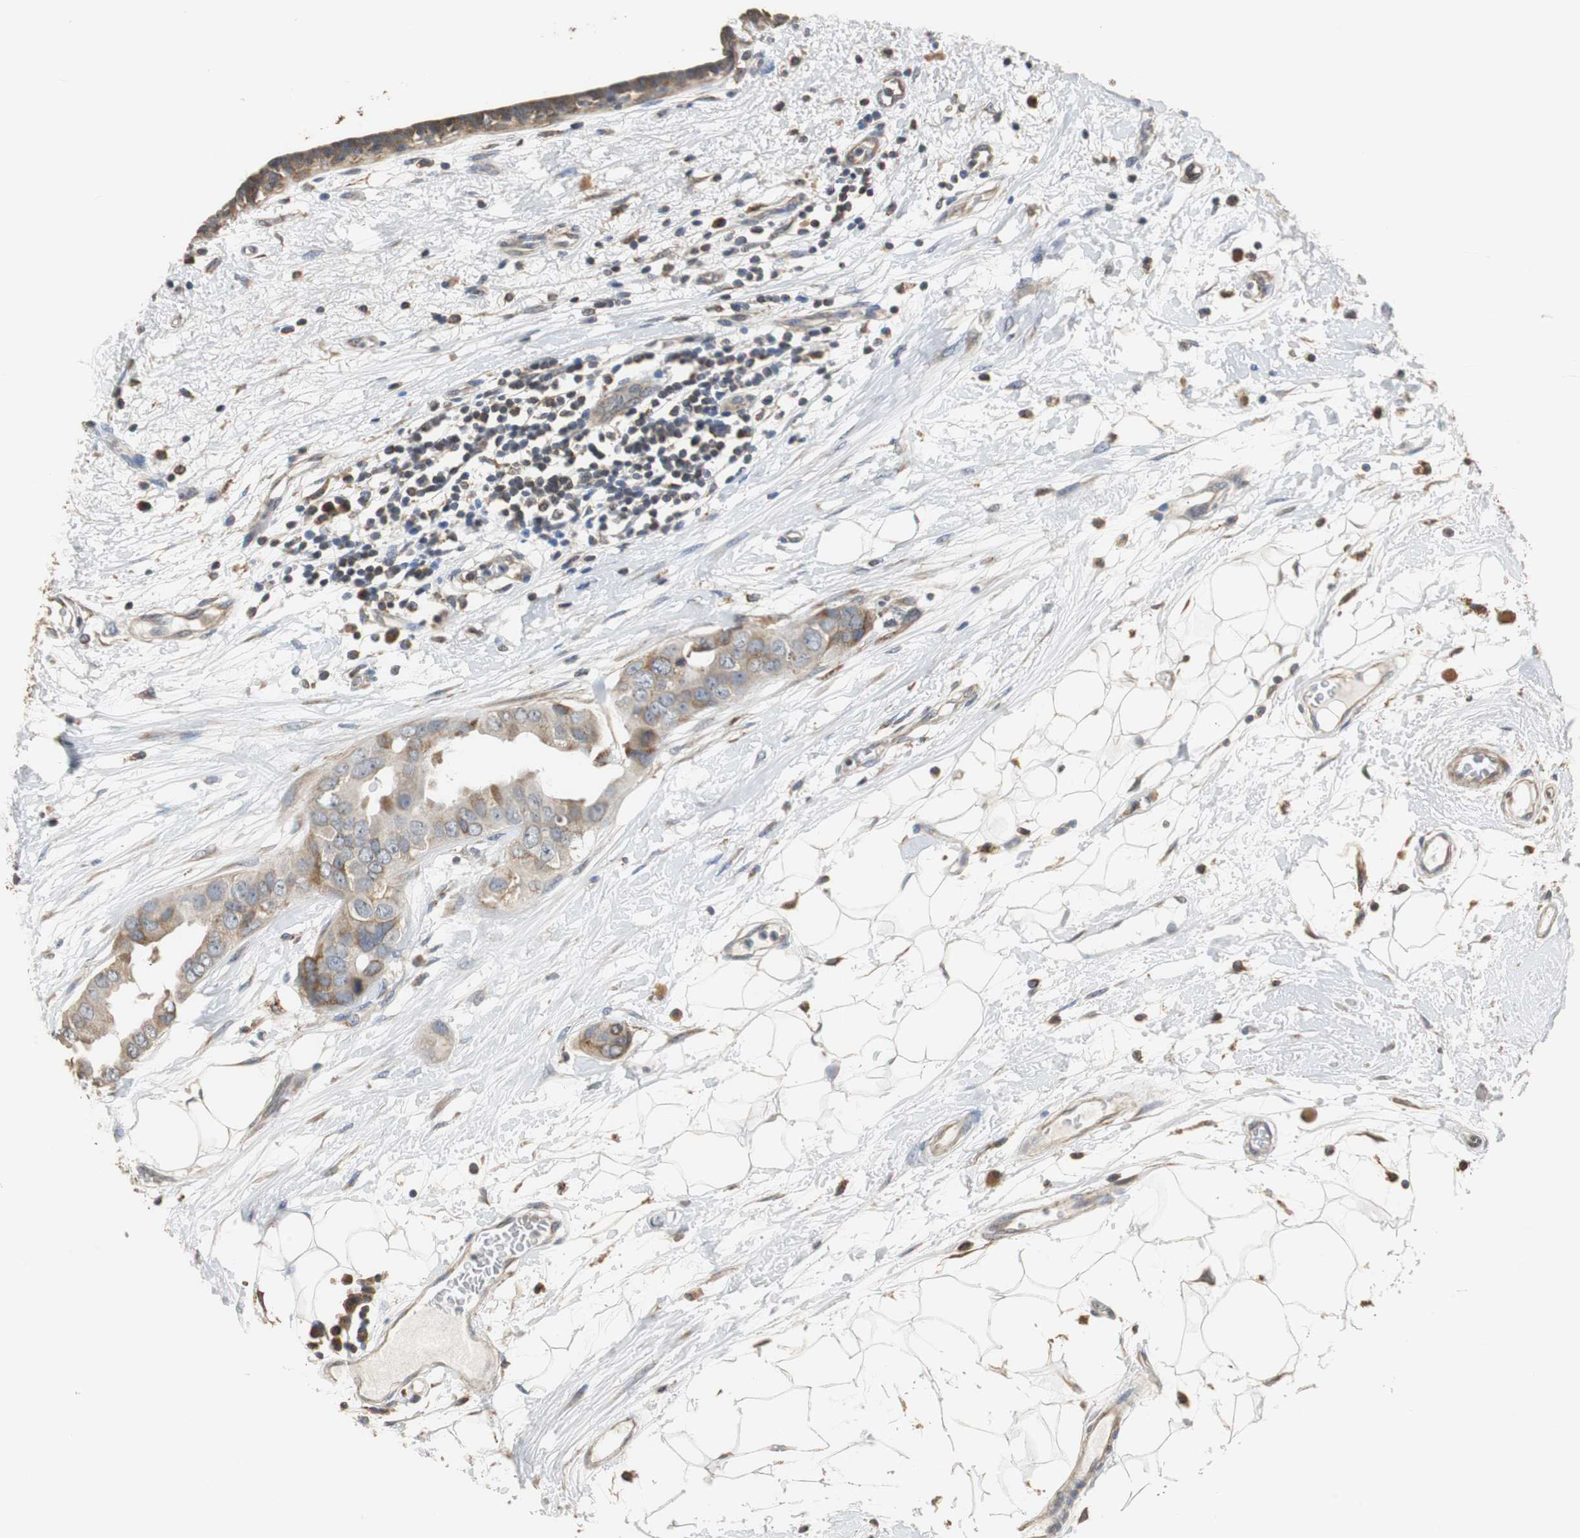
{"staining": {"intensity": "weak", "quantity": "25%-75%", "location": "cytoplasmic/membranous"}, "tissue": "breast cancer", "cell_type": "Tumor cells", "image_type": "cancer", "snomed": [{"axis": "morphology", "description": "Duct carcinoma"}, {"axis": "topography", "description": "Breast"}], "caption": "A high-resolution photomicrograph shows immunohistochemistry (IHC) staining of breast cancer, which exhibits weak cytoplasmic/membranous expression in about 25%-75% of tumor cells.", "gene": "HMGCL", "patient": {"sex": "female", "age": 40}}